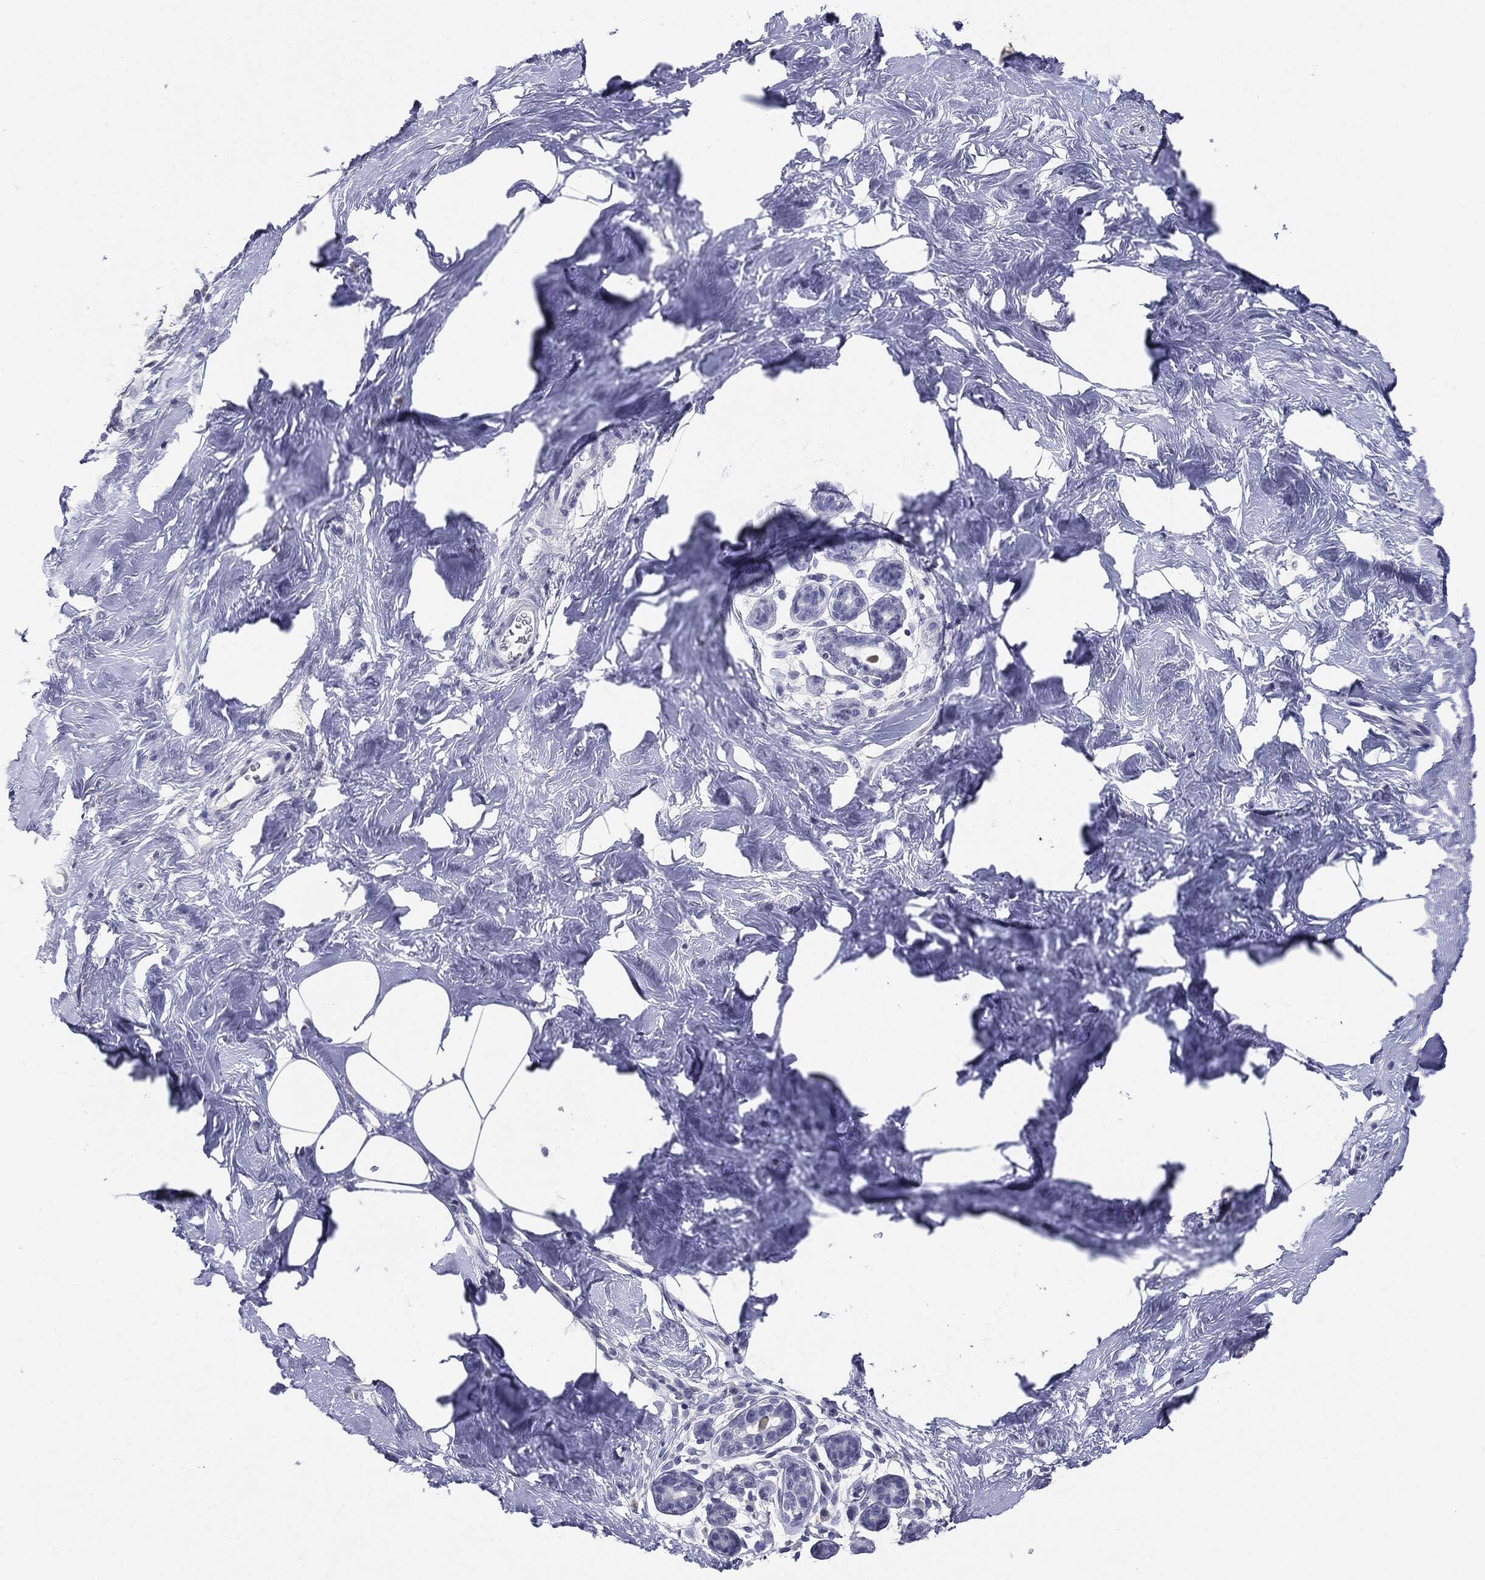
{"staining": {"intensity": "negative", "quantity": "none", "location": "none"}, "tissue": "breast", "cell_type": "Glandular cells", "image_type": "normal", "snomed": [{"axis": "morphology", "description": "Normal tissue, NOS"}, {"axis": "topography", "description": "Breast"}], "caption": "Immunohistochemistry (IHC) micrograph of unremarkable breast: breast stained with DAB shows no significant protein expression in glandular cells. Nuclei are stained in blue.", "gene": "SERPINB4", "patient": {"sex": "female", "age": 43}}